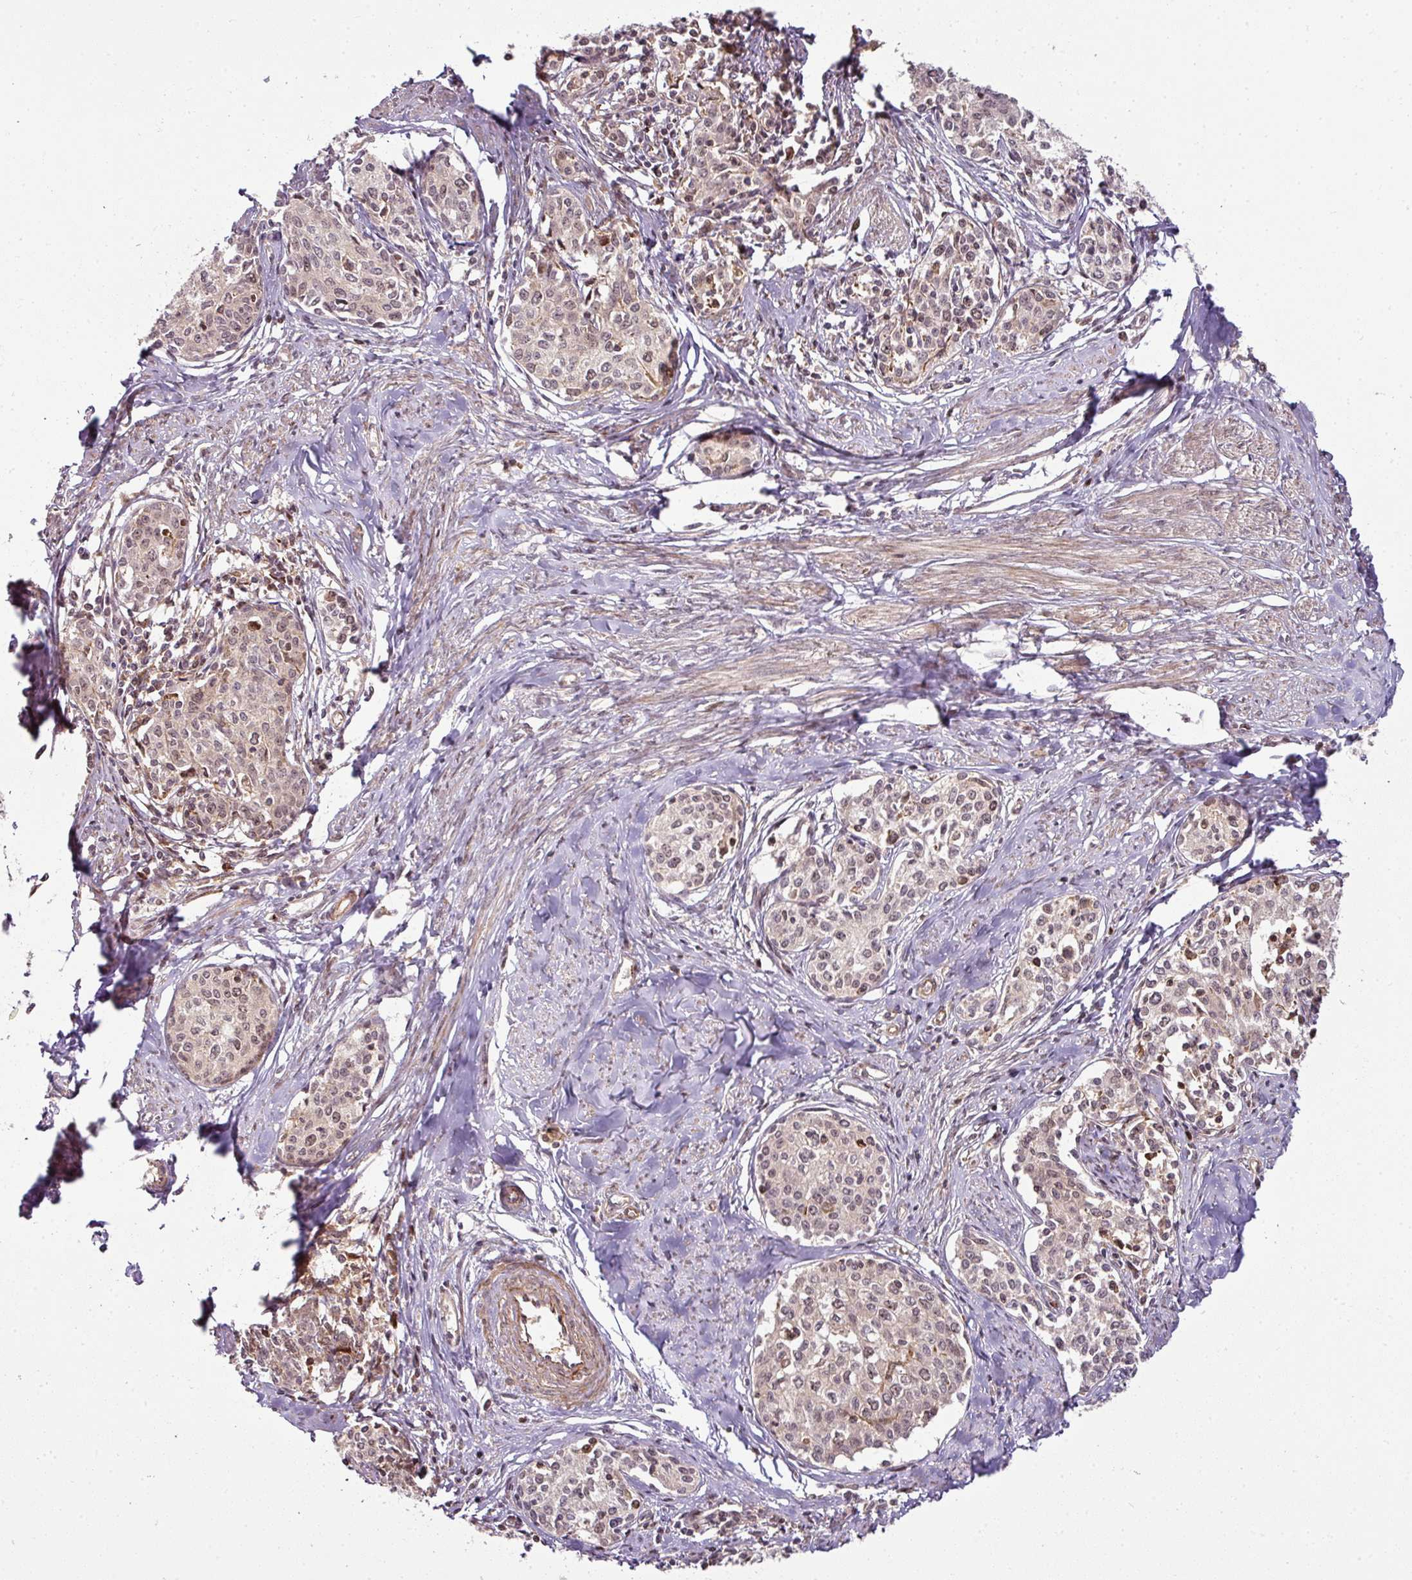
{"staining": {"intensity": "moderate", "quantity": ">75%", "location": "nuclear"}, "tissue": "cervical cancer", "cell_type": "Tumor cells", "image_type": "cancer", "snomed": [{"axis": "morphology", "description": "Squamous cell carcinoma, NOS"}, {"axis": "morphology", "description": "Adenocarcinoma, NOS"}, {"axis": "topography", "description": "Cervix"}], "caption": "A brown stain highlights moderate nuclear staining of a protein in human cervical squamous cell carcinoma tumor cells. The staining was performed using DAB (3,3'-diaminobenzidine), with brown indicating positive protein expression. Nuclei are stained blue with hematoxylin.", "gene": "ATAT1", "patient": {"sex": "female", "age": 52}}